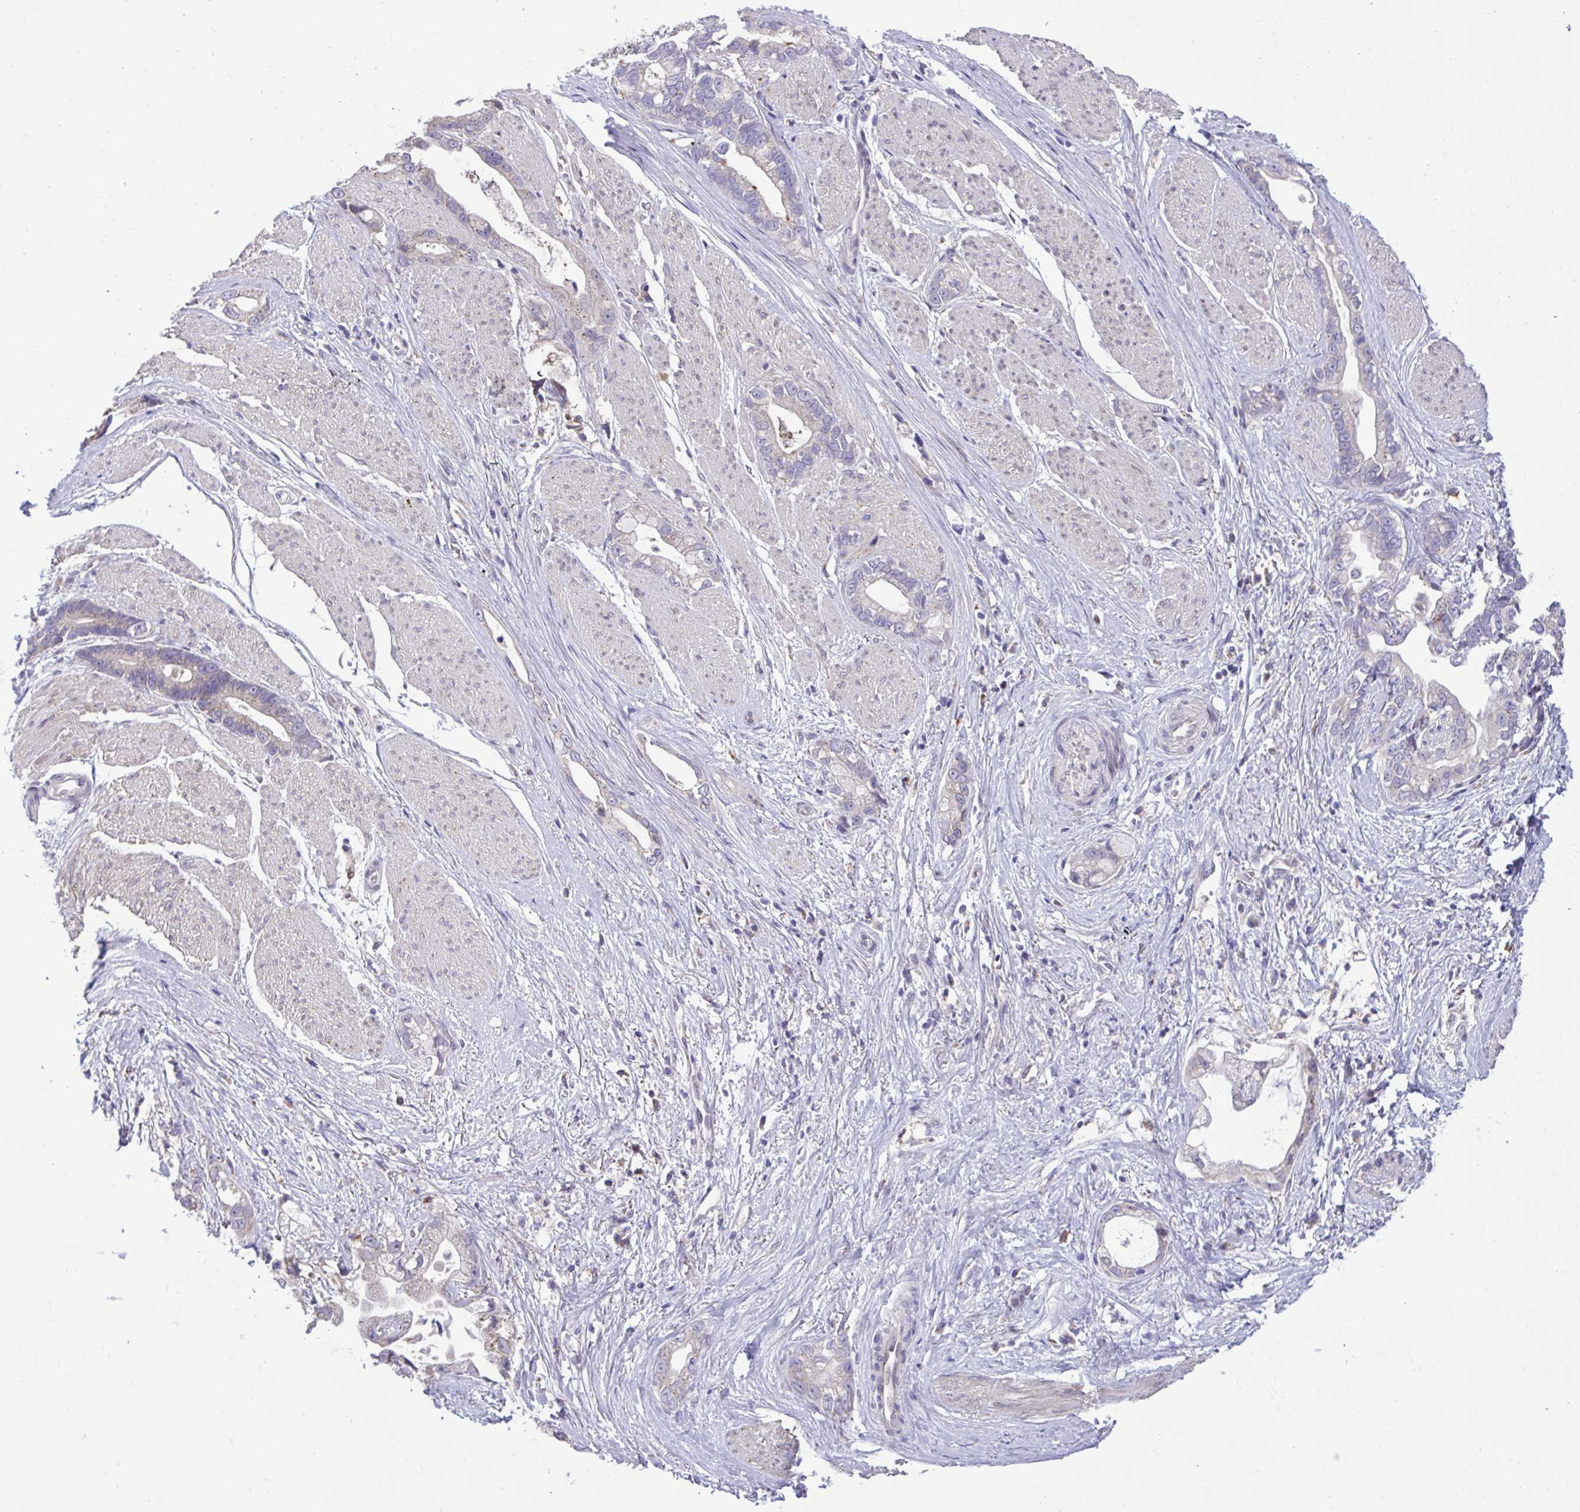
{"staining": {"intensity": "weak", "quantity": "<25%", "location": "cytoplasmic/membranous"}, "tissue": "stomach cancer", "cell_type": "Tumor cells", "image_type": "cancer", "snomed": [{"axis": "morphology", "description": "Adenocarcinoma, NOS"}, {"axis": "topography", "description": "Stomach"}], "caption": "This image is of stomach adenocarcinoma stained with immunohistochemistry to label a protein in brown with the nuclei are counter-stained blue. There is no positivity in tumor cells.", "gene": "CEACAM18", "patient": {"sex": "male", "age": 55}}